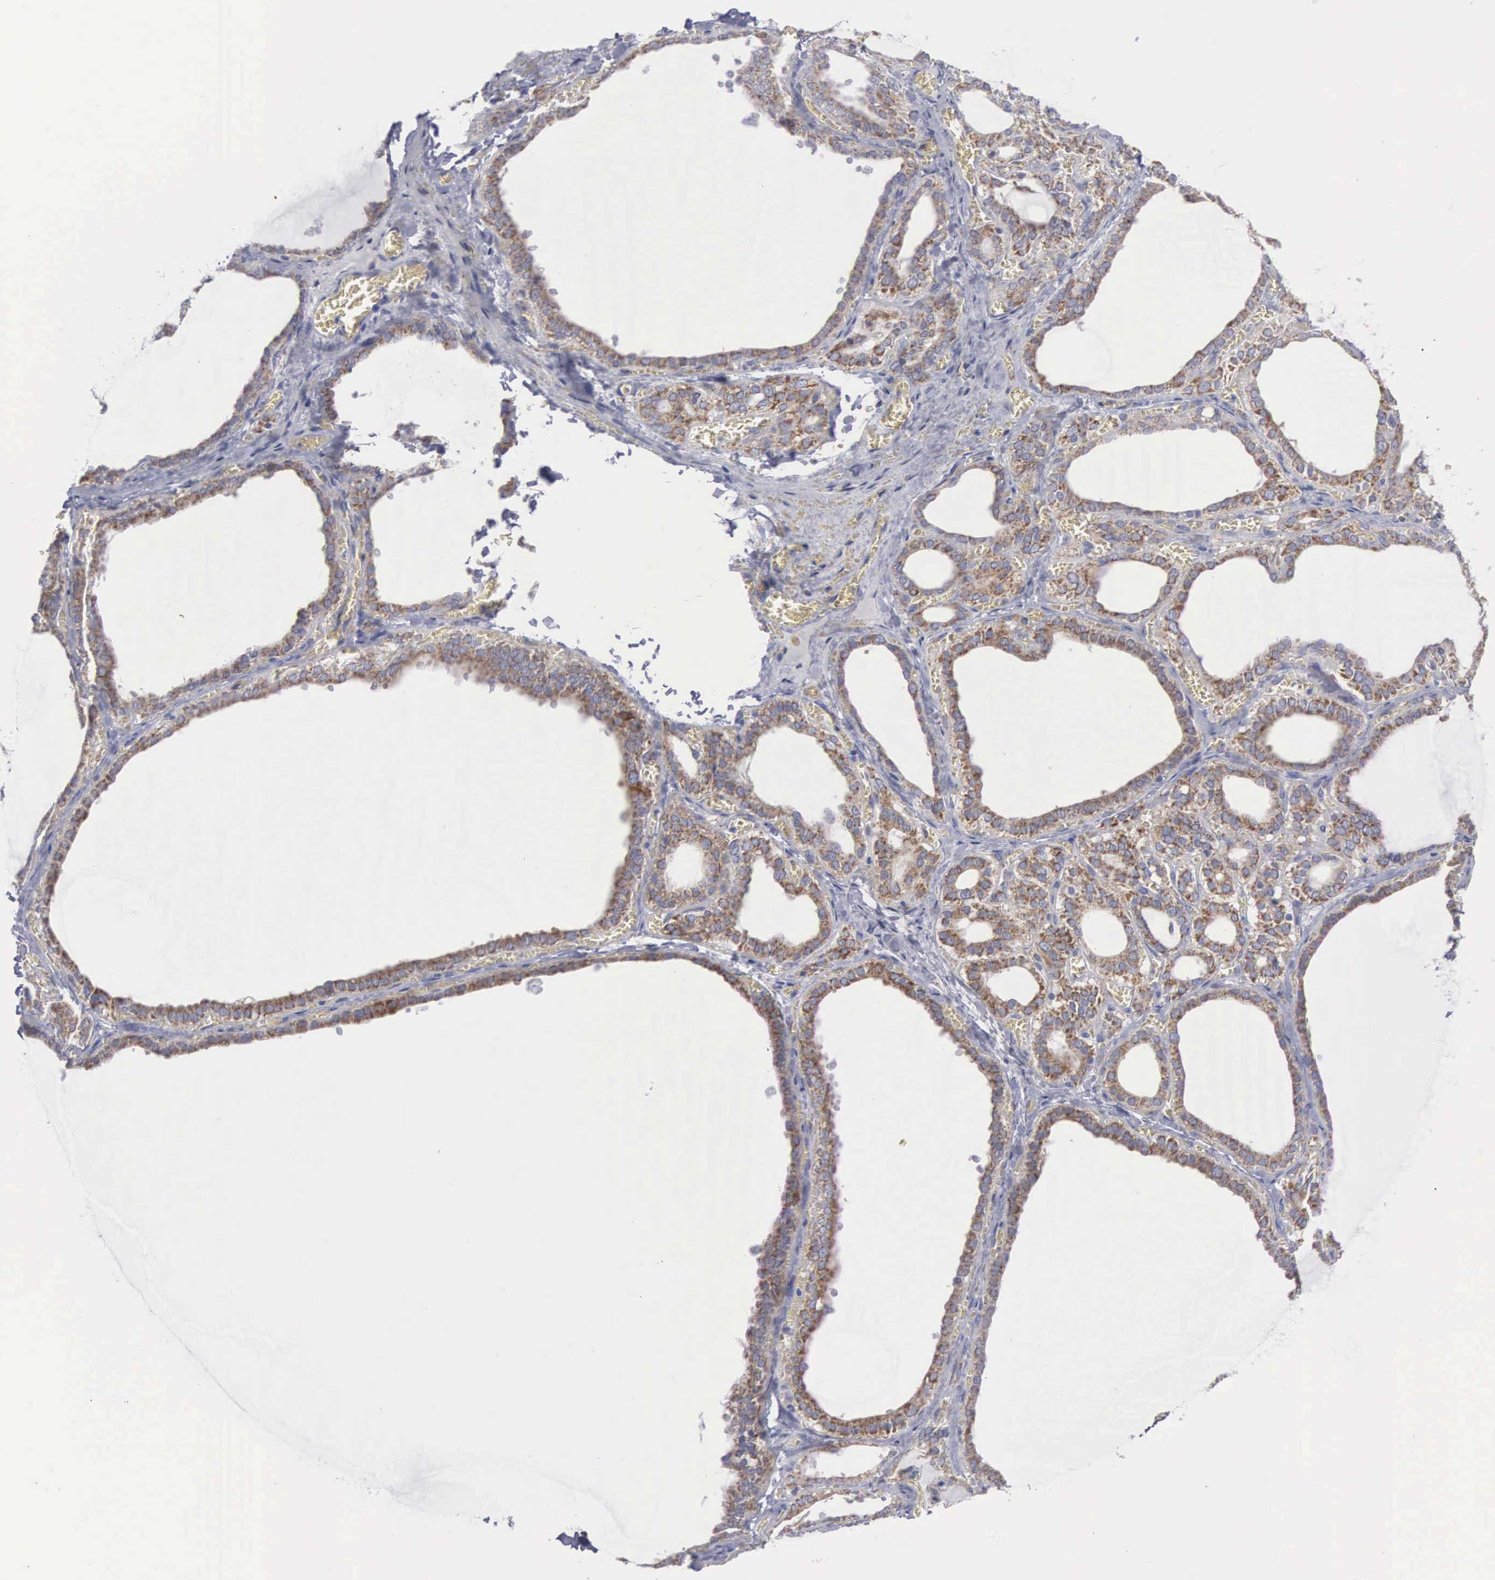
{"staining": {"intensity": "weak", "quantity": "25%-75%", "location": "cytoplasmic/membranous"}, "tissue": "thyroid gland", "cell_type": "Glandular cells", "image_type": "normal", "snomed": [{"axis": "morphology", "description": "Normal tissue, NOS"}, {"axis": "topography", "description": "Thyroid gland"}], "caption": "Thyroid gland stained for a protein shows weak cytoplasmic/membranous positivity in glandular cells. (brown staining indicates protein expression, while blue staining denotes nuclei).", "gene": "APOOL", "patient": {"sex": "female", "age": 55}}